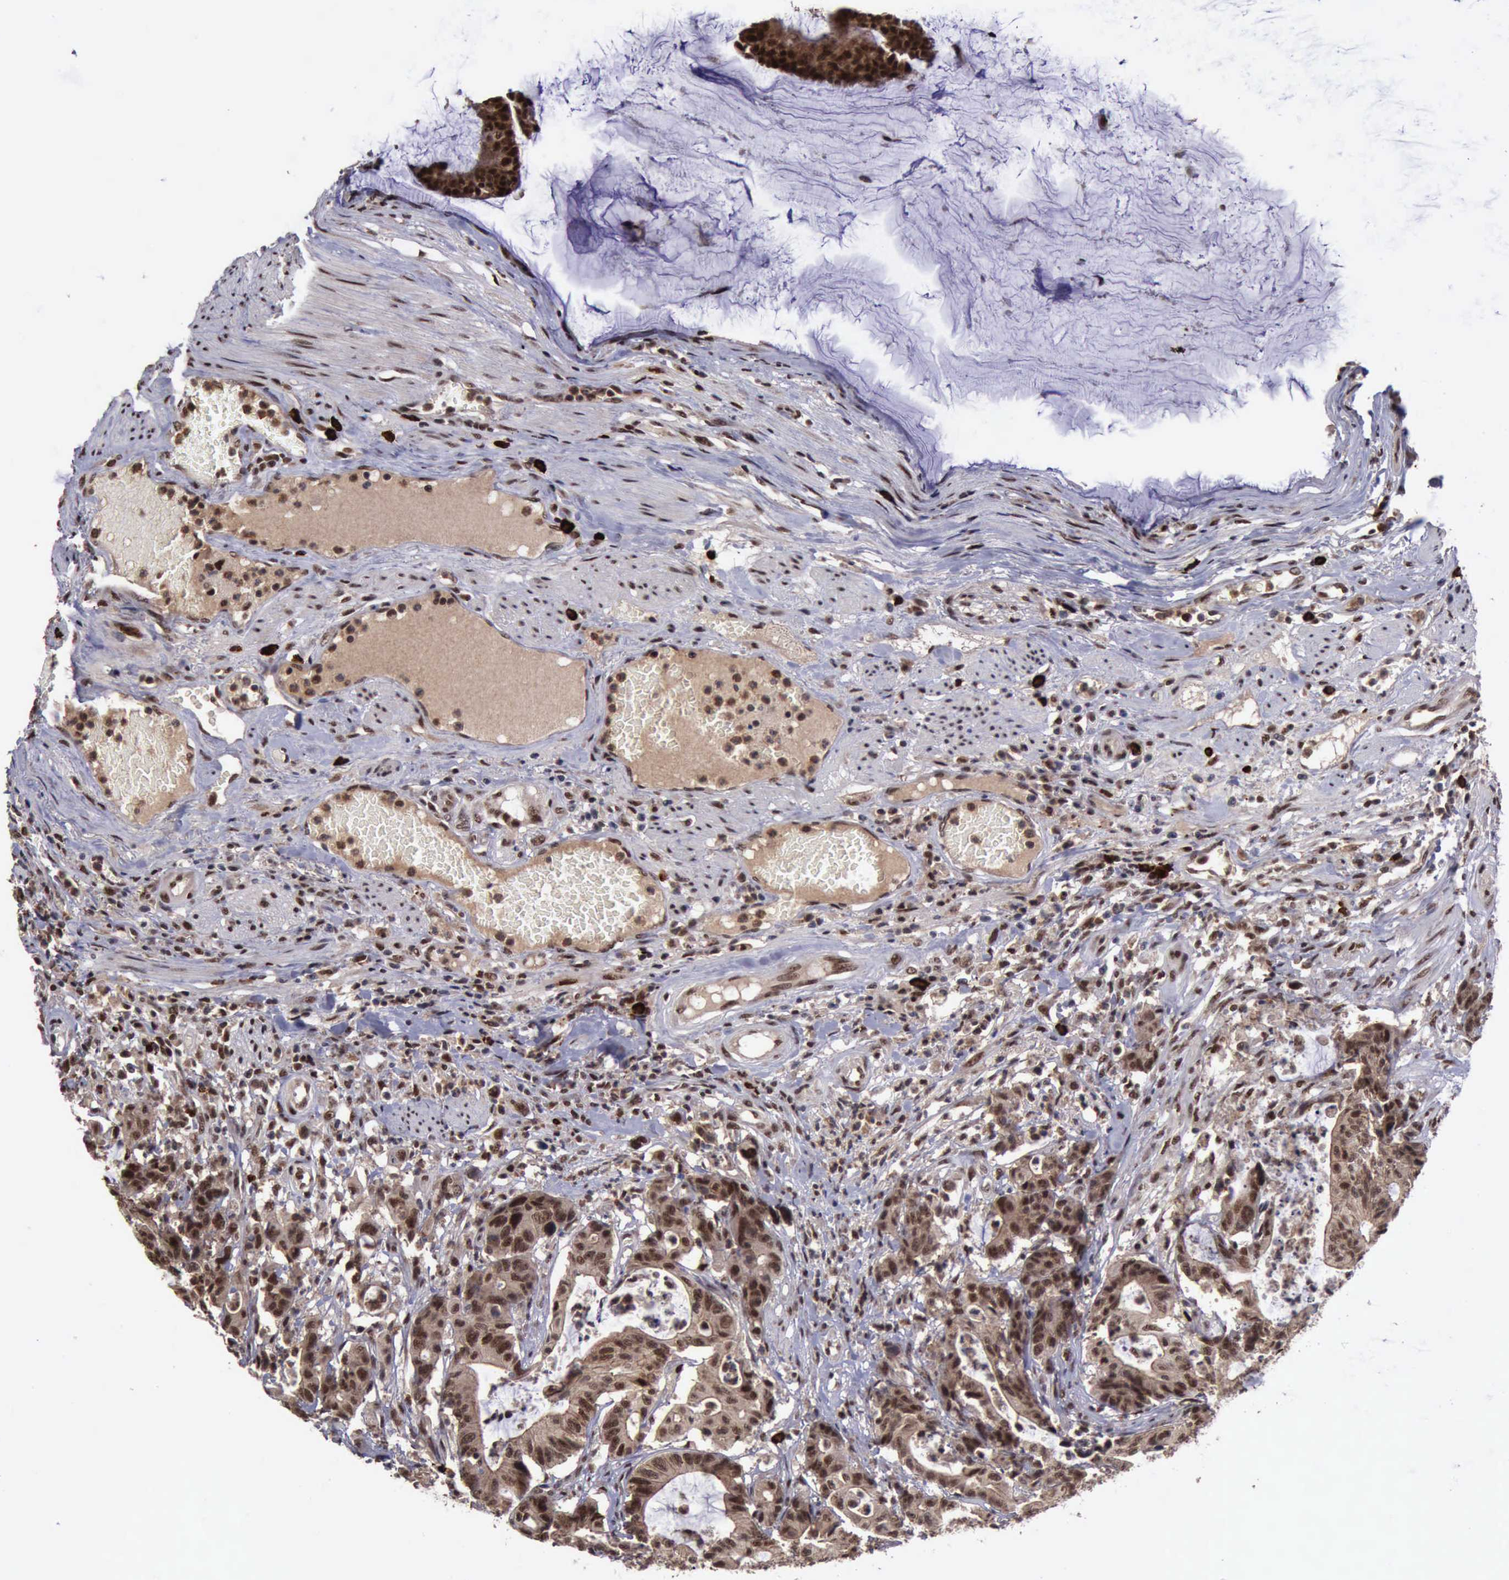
{"staining": {"intensity": "moderate", "quantity": ">75%", "location": "cytoplasmic/membranous,nuclear"}, "tissue": "colorectal cancer", "cell_type": "Tumor cells", "image_type": "cancer", "snomed": [{"axis": "morphology", "description": "Adenocarcinoma, NOS"}, {"axis": "topography", "description": "Colon"}], "caption": "About >75% of tumor cells in colorectal cancer exhibit moderate cytoplasmic/membranous and nuclear protein staining as visualized by brown immunohistochemical staining.", "gene": "TRMT2A", "patient": {"sex": "female", "age": 84}}